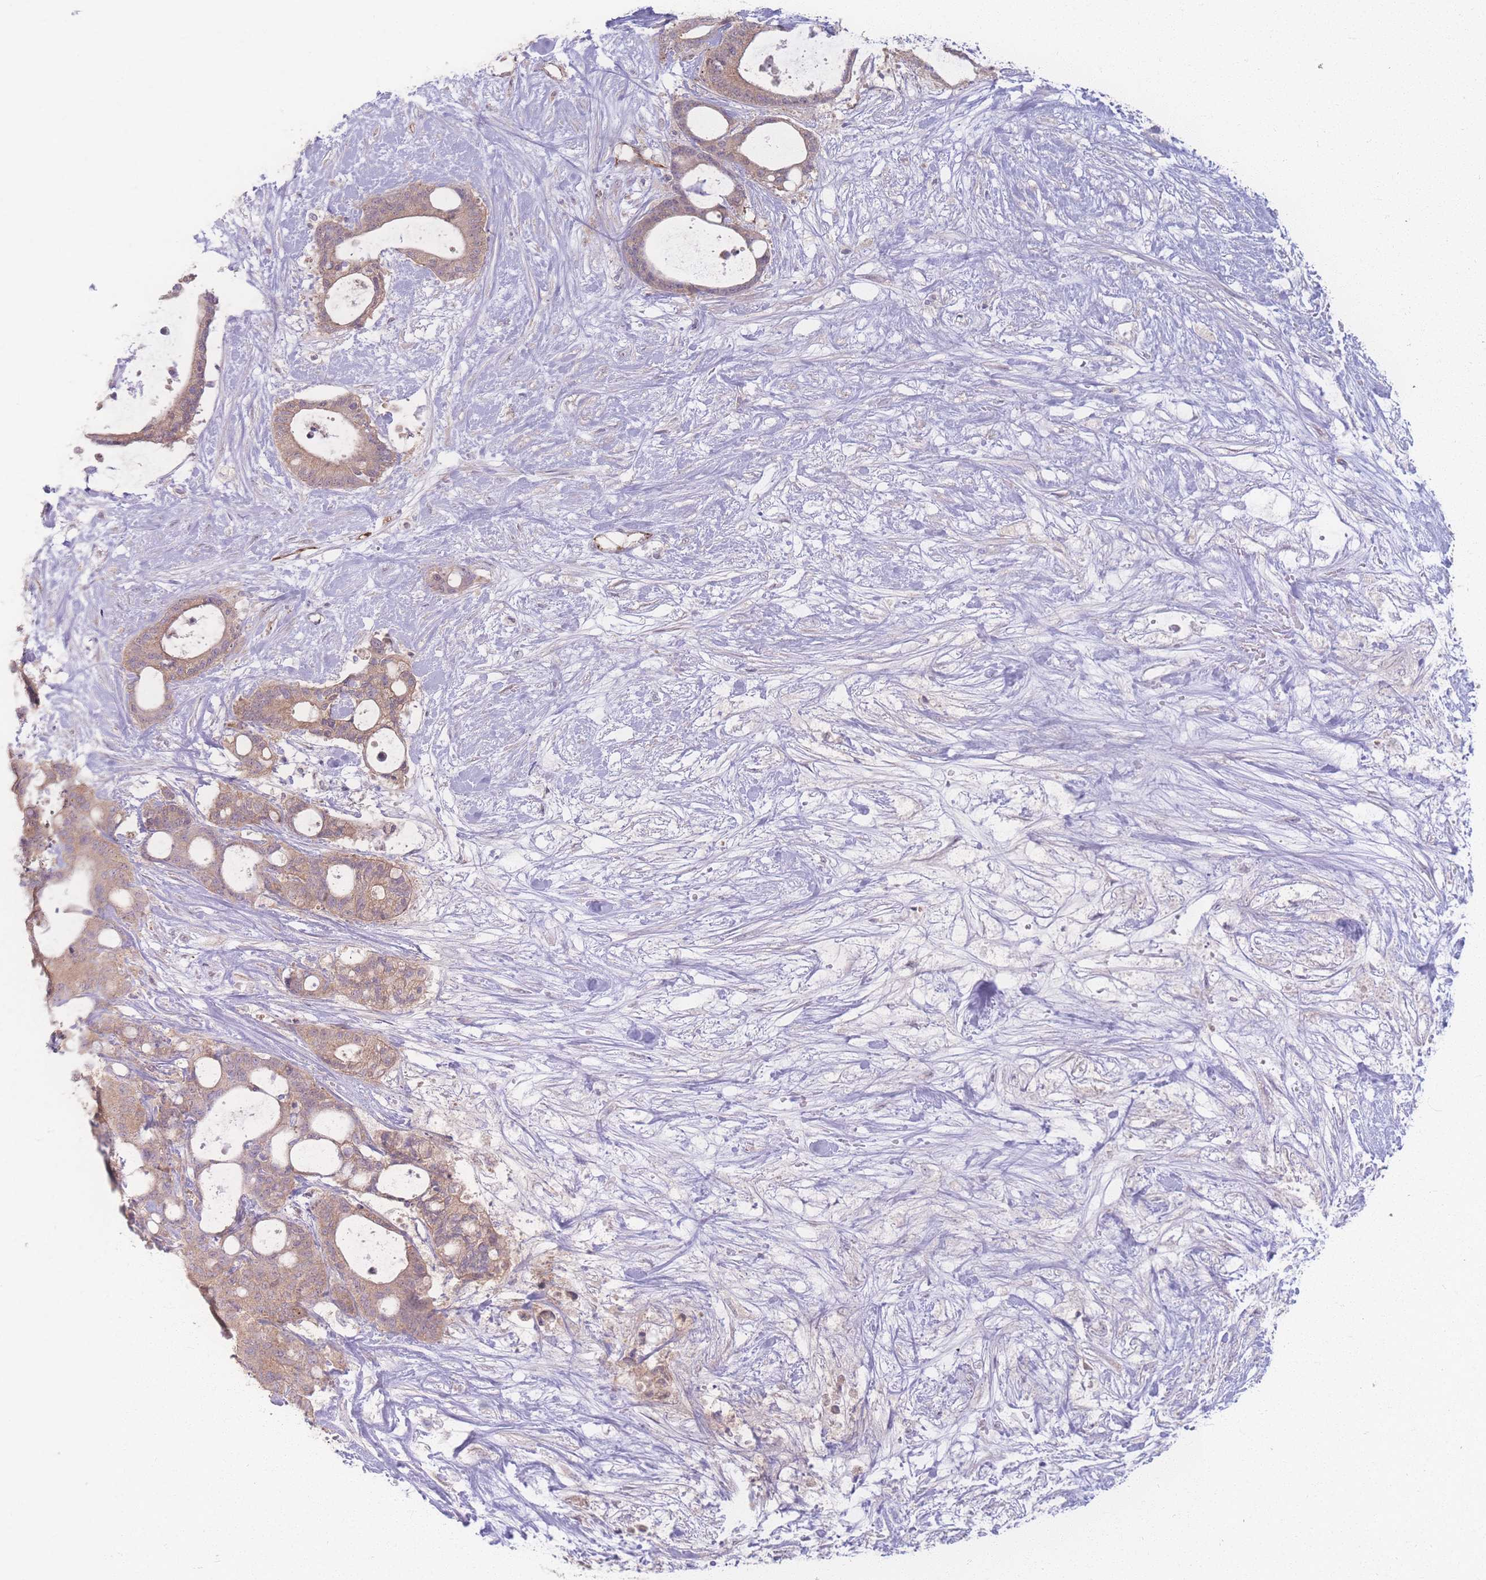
{"staining": {"intensity": "weak", "quantity": ">75%", "location": "cytoplasmic/membranous"}, "tissue": "liver cancer", "cell_type": "Tumor cells", "image_type": "cancer", "snomed": [{"axis": "morphology", "description": "Normal tissue, NOS"}, {"axis": "morphology", "description": "Cholangiocarcinoma"}, {"axis": "topography", "description": "Liver"}, {"axis": "topography", "description": "Peripheral nerve tissue"}], "caption": "The immunohistochemical stain highlights weak cytoplasmic/membranous expression in tumor cells of liver cancer (cholangiocarcinoma) tissue.", "gene": "INSR", "patient": {"sex": "female", "age": 73}}